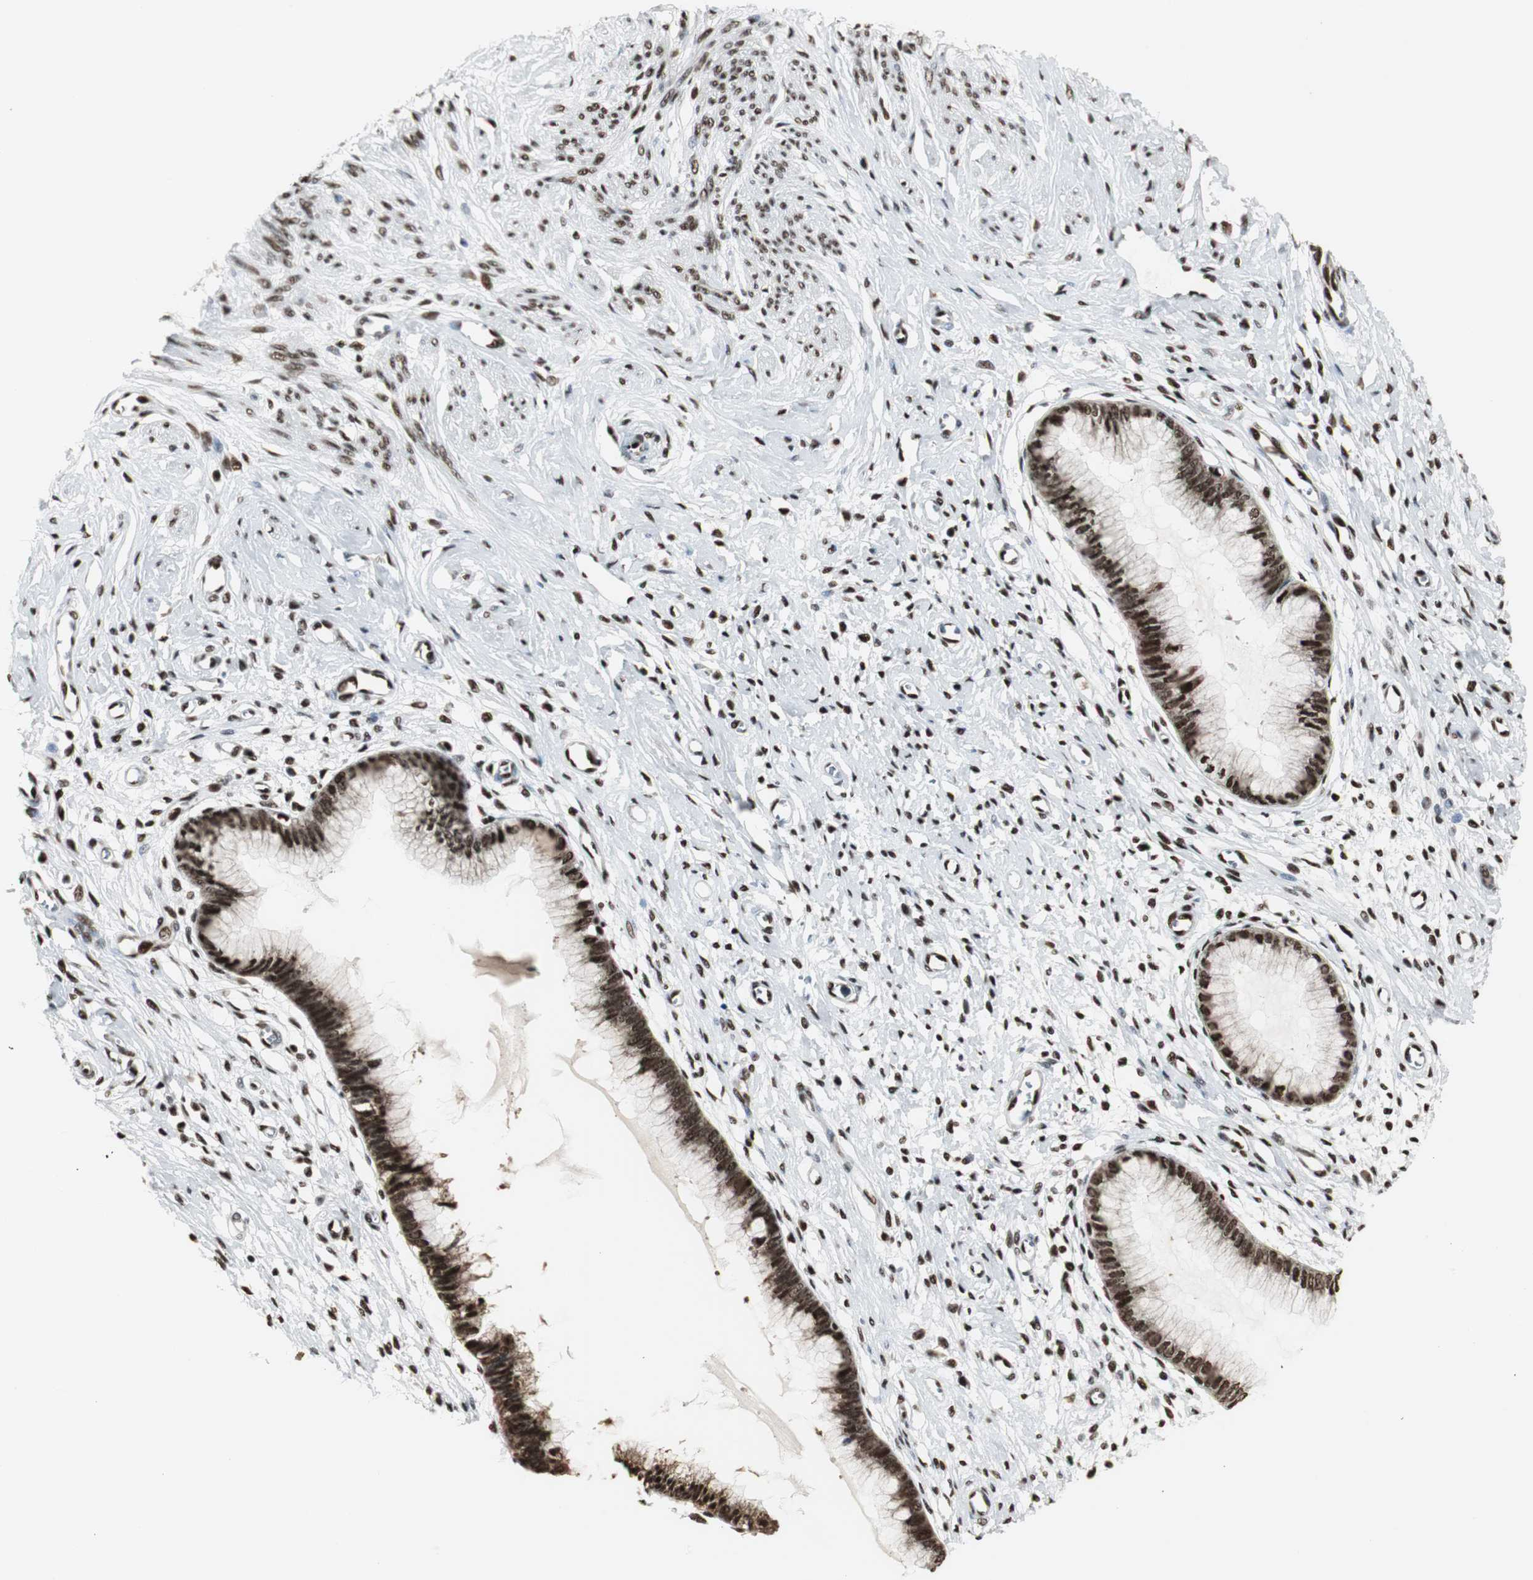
{"staining": {"intensity": "strong", "quantity": ">75%", "location": "cytoplasmic/membranous,nuclear"}, "tissue": "cervix", "cell_type": "Glandular cells", "image_type": "normal", "snomed": [{"axis": "morphology", "description": "Normal tissue, NOS"}, {"axis": "topography", "description": "Cervix"}], "caption": "Protein staining of unremarkable cervix demonstrates strong cytoplasmic/membranous,nuclear staining in approximately >75% of glandular cells. (IHC, brightfield microscopy, high magnification).", "gene": "PARN", "patient": {"sex": "female", "age": 55}}